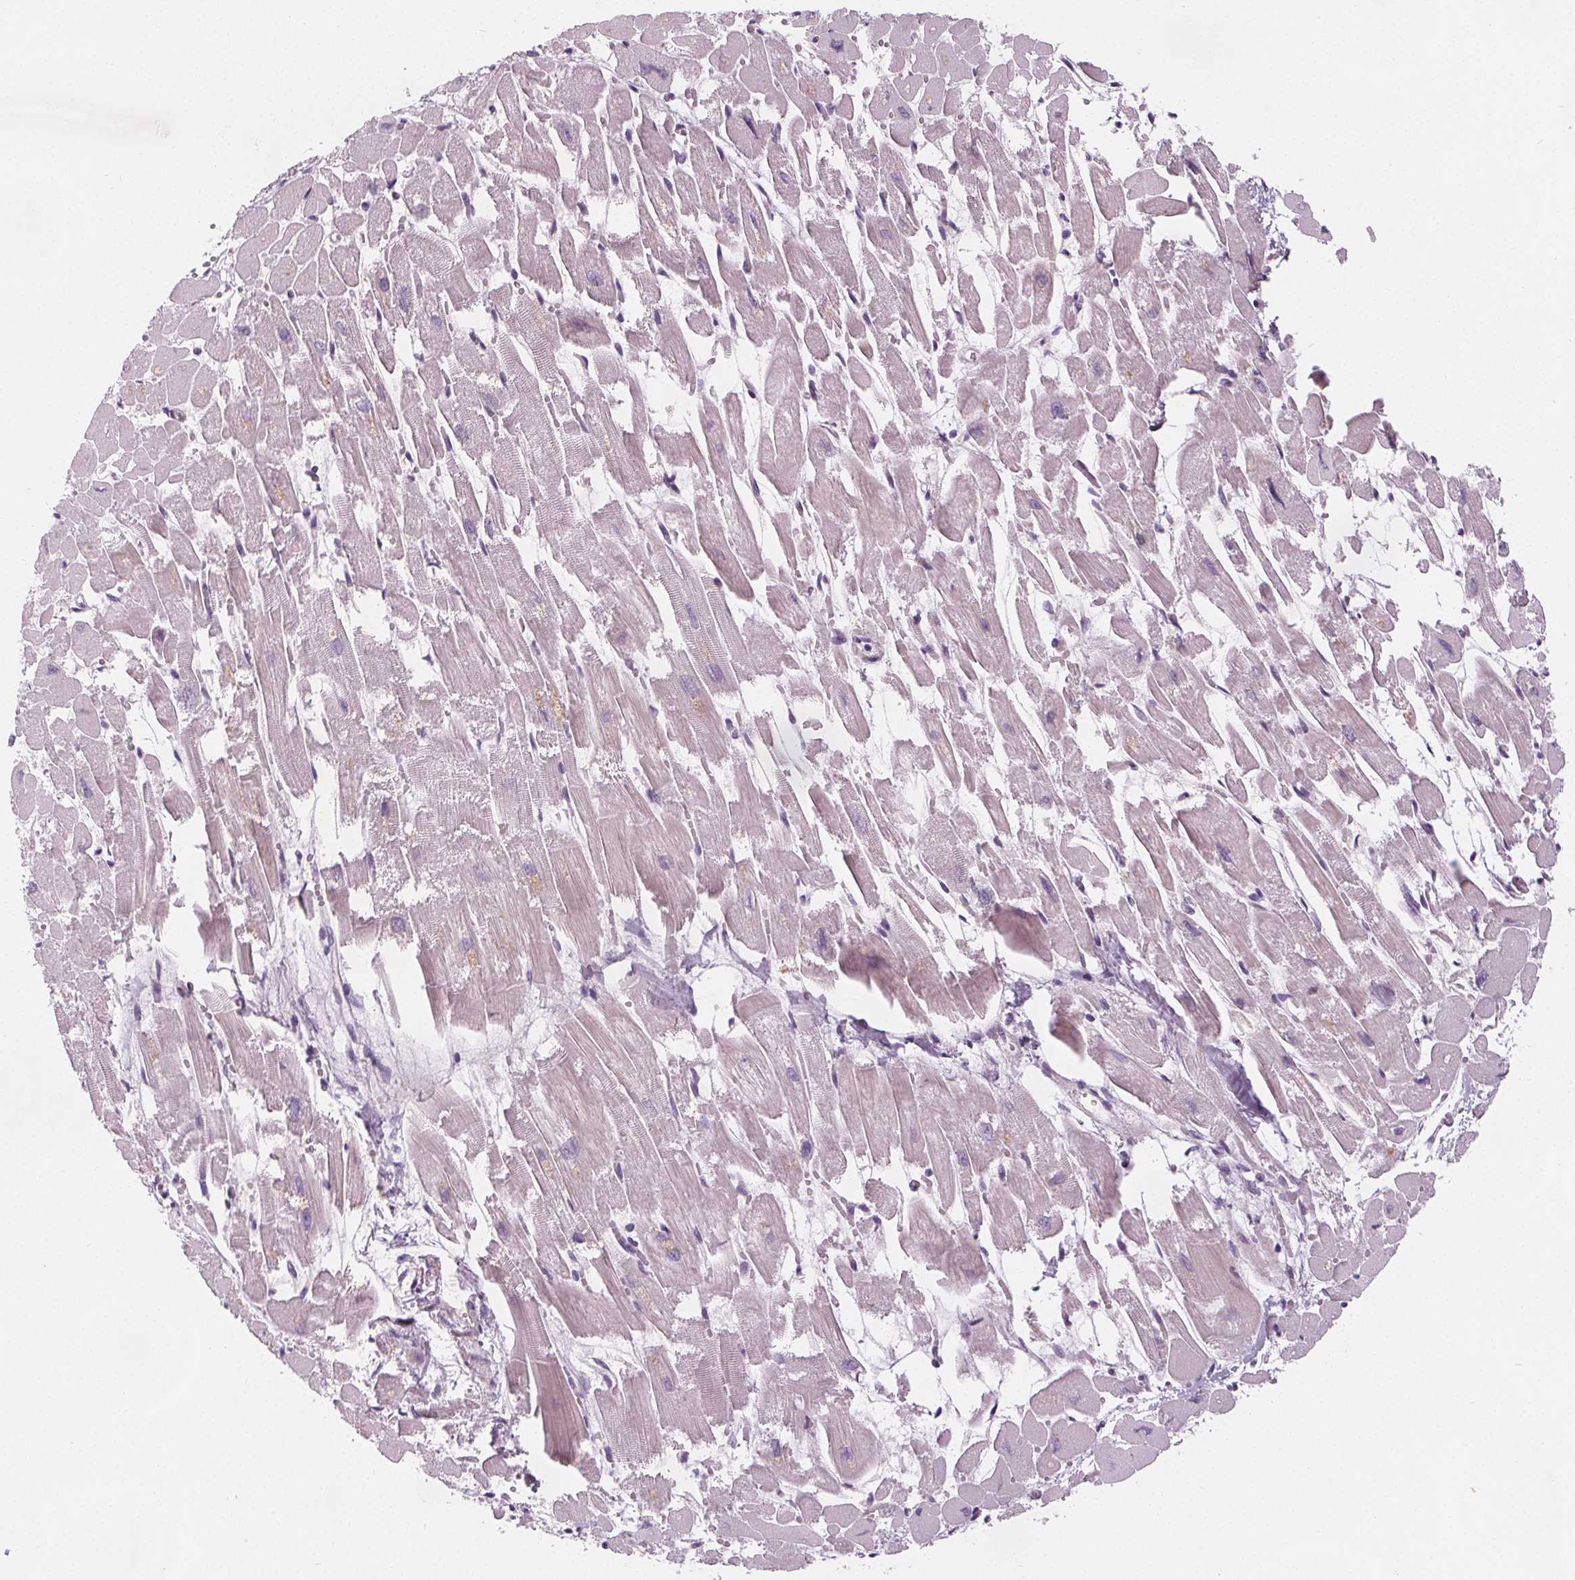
{"staining": {"intensity": "negative", "quantity": "none", "location": "none"}, "tissue": "heart muscle", "cell_type": "Cardiomyocytes", "image_type": "normal", "snomed": [{"axis": "morphology", "description": "Normal tissue, NOS"}, {"axis": "topography", "description": "Heart"}], "caption": "Immunohistochemistry (IHC) image of normal heart muscle: human heart muscle stained with DAB (3,3'-diaminobenzidine) exhibits no significant protein expression in cardiomyocytes.", "gene": "SLC5A12", "patient": {"sex": "female", "age": 52}}